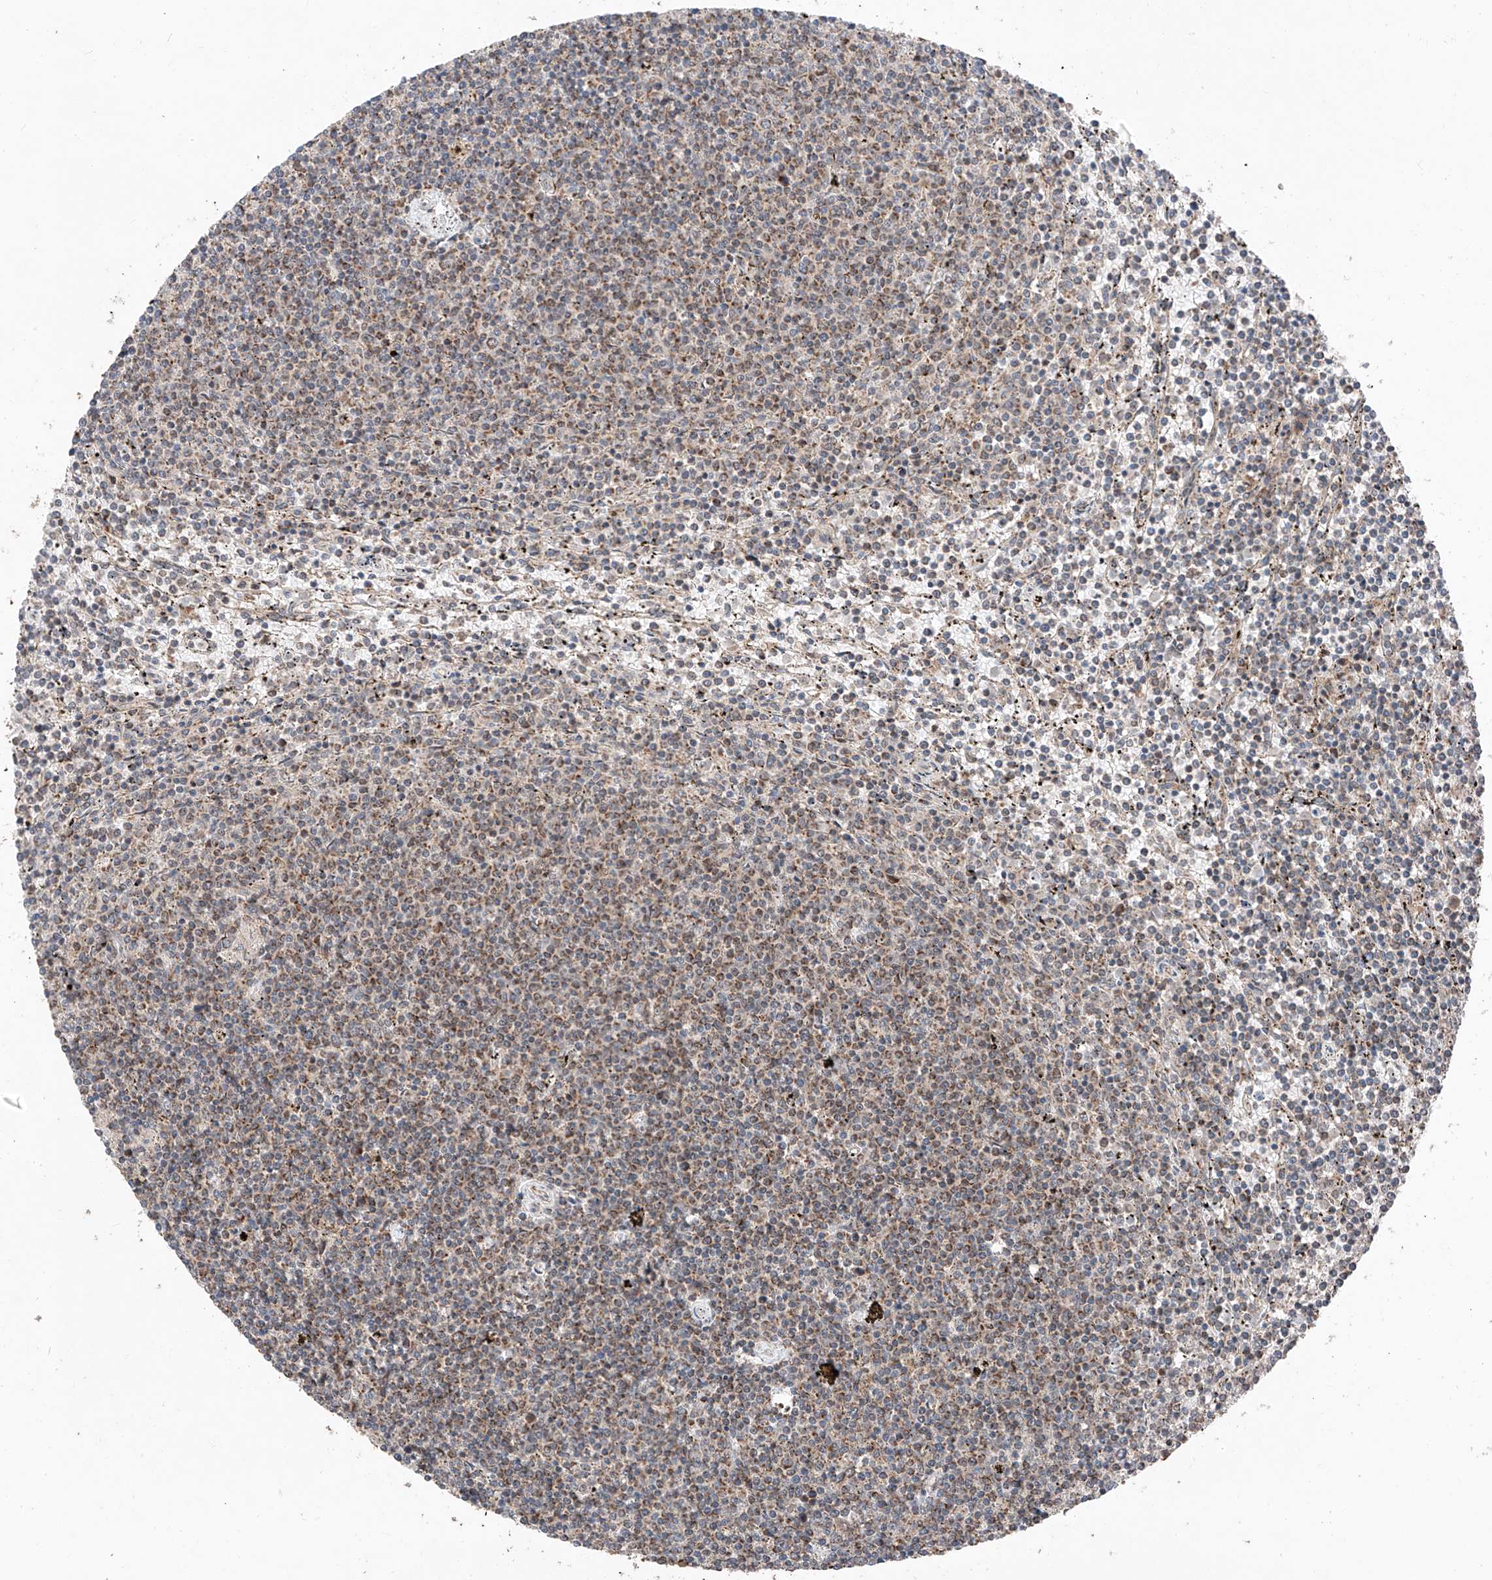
{"staining": {"intensity": "moderate", "quantity": "<25%", "location": "cytoplasmic/membranous"}, "tissue": "lymphoma", "cell_type": "Tumor cells", "image_type": "cancer", "snomed": [{"axis": "morphology", "description": "Malignant lymphoma, non-Hodgkin's type, Low grade"}, {"axis": "topography", "description": "Spleen"}], "caption": "Tumor cells display moderate cytoplasmic/membranous staining in approximately <25% of cells in lymphoma. (Brightfield microscopy of DAB IHC at high magnification).", "gene": "ZSCAN29", "patient": {"sex": "female", "age": 50}}